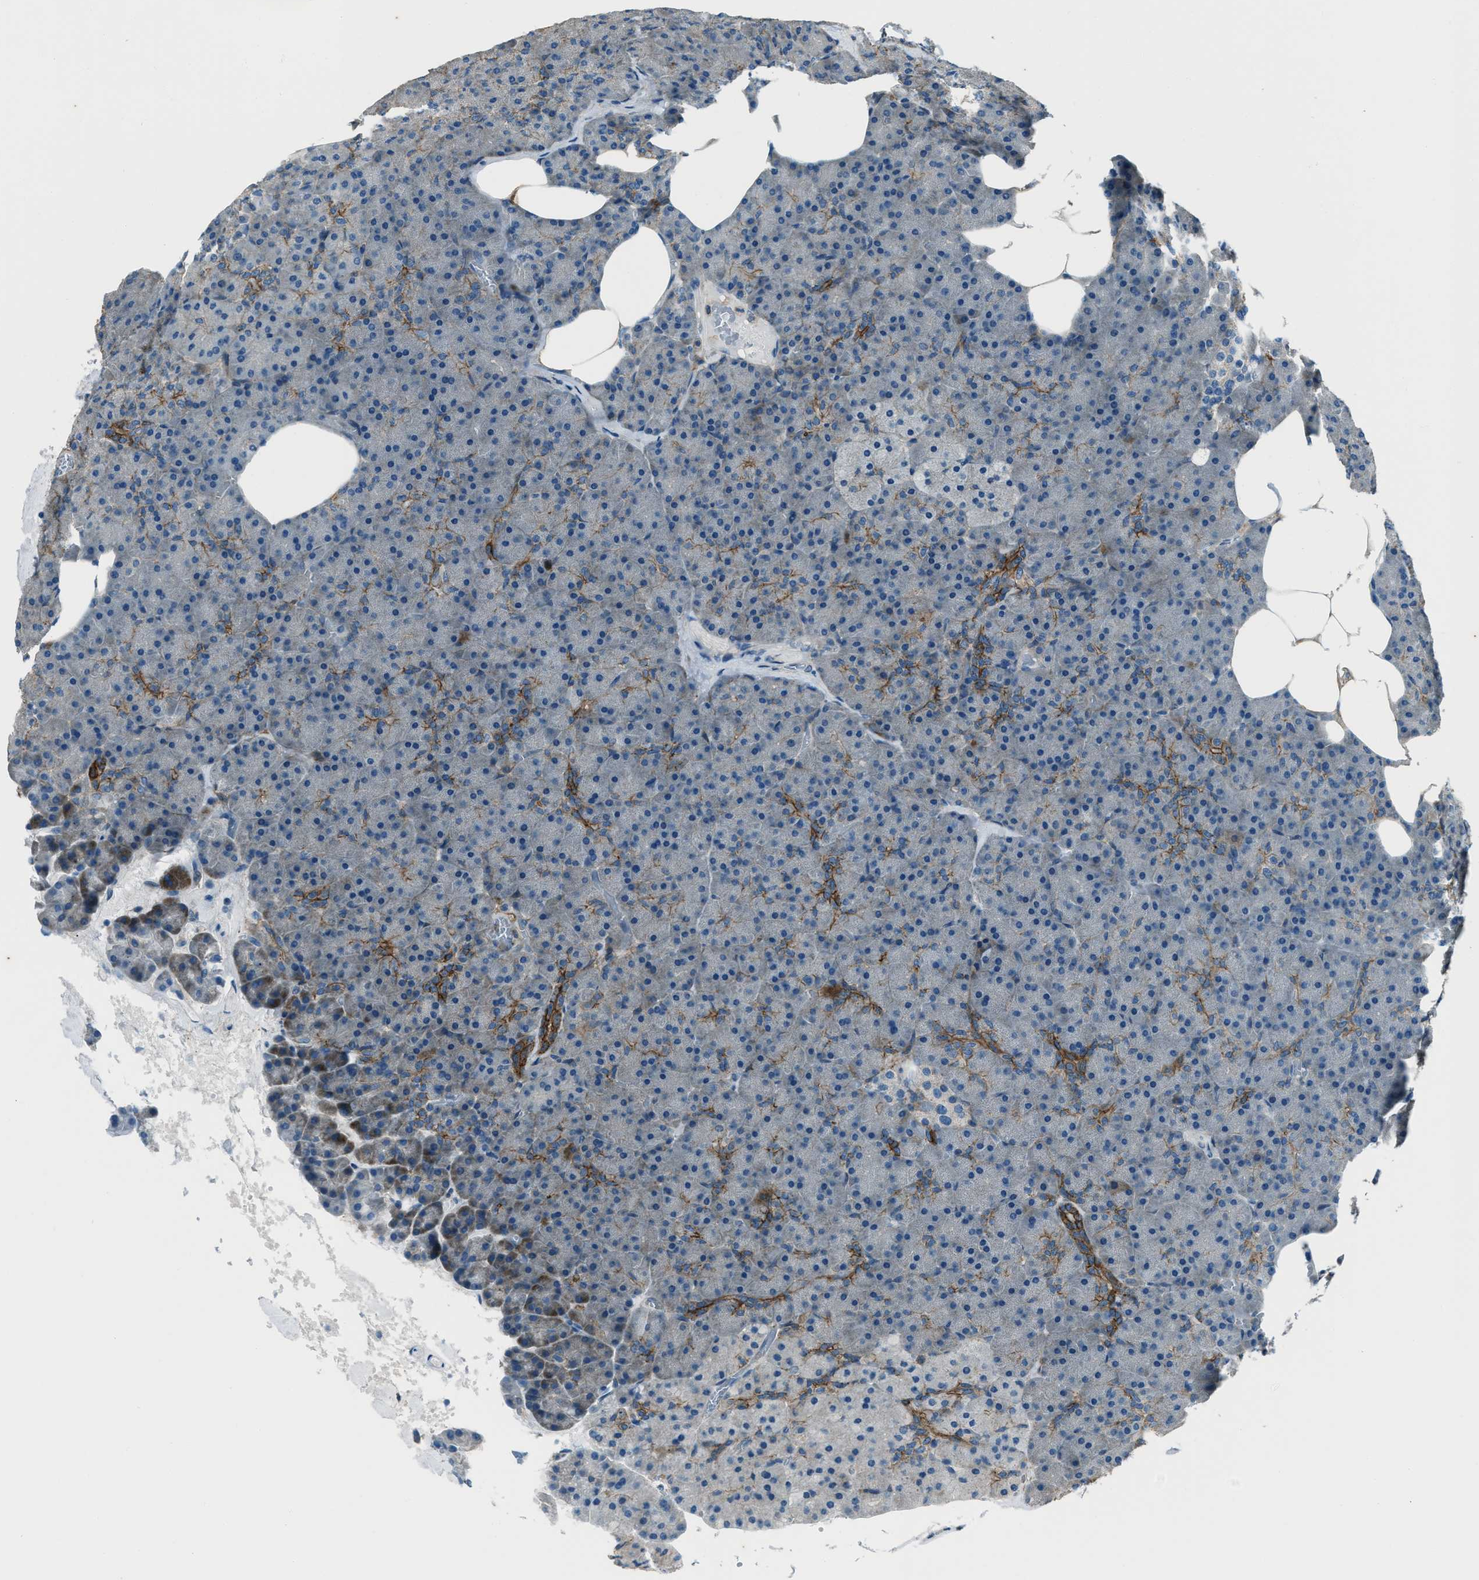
{"staining": {"intensity": "moderate", "quantity": "<25%", "location": "cytoplasmic/membranous"}, "tissue": "pancreas", "cell_type": "Exocrine glandular cells", "image_type": "normal", "snomed": [{"axis": "morphology", "description": "Normal tissue, NOS"}, {"axis": "morphology", "description": "Carcinoid, malignant, NOS"}, {"axis": "topography", "description": "Pancreas"}], "caption": "Immunohistochemistry photomicrograph of unremarkable pancreas: human pancreas stained using immunohistochemistry displays low levels of moderate protein expression localized specifically in the cytoplasmic/membranous of exocrine glandular cells, appearing as a cytoplasmic/membranous brown color.", "gene": "SVIL", "patient": {"sex": "female", "age": 35}}